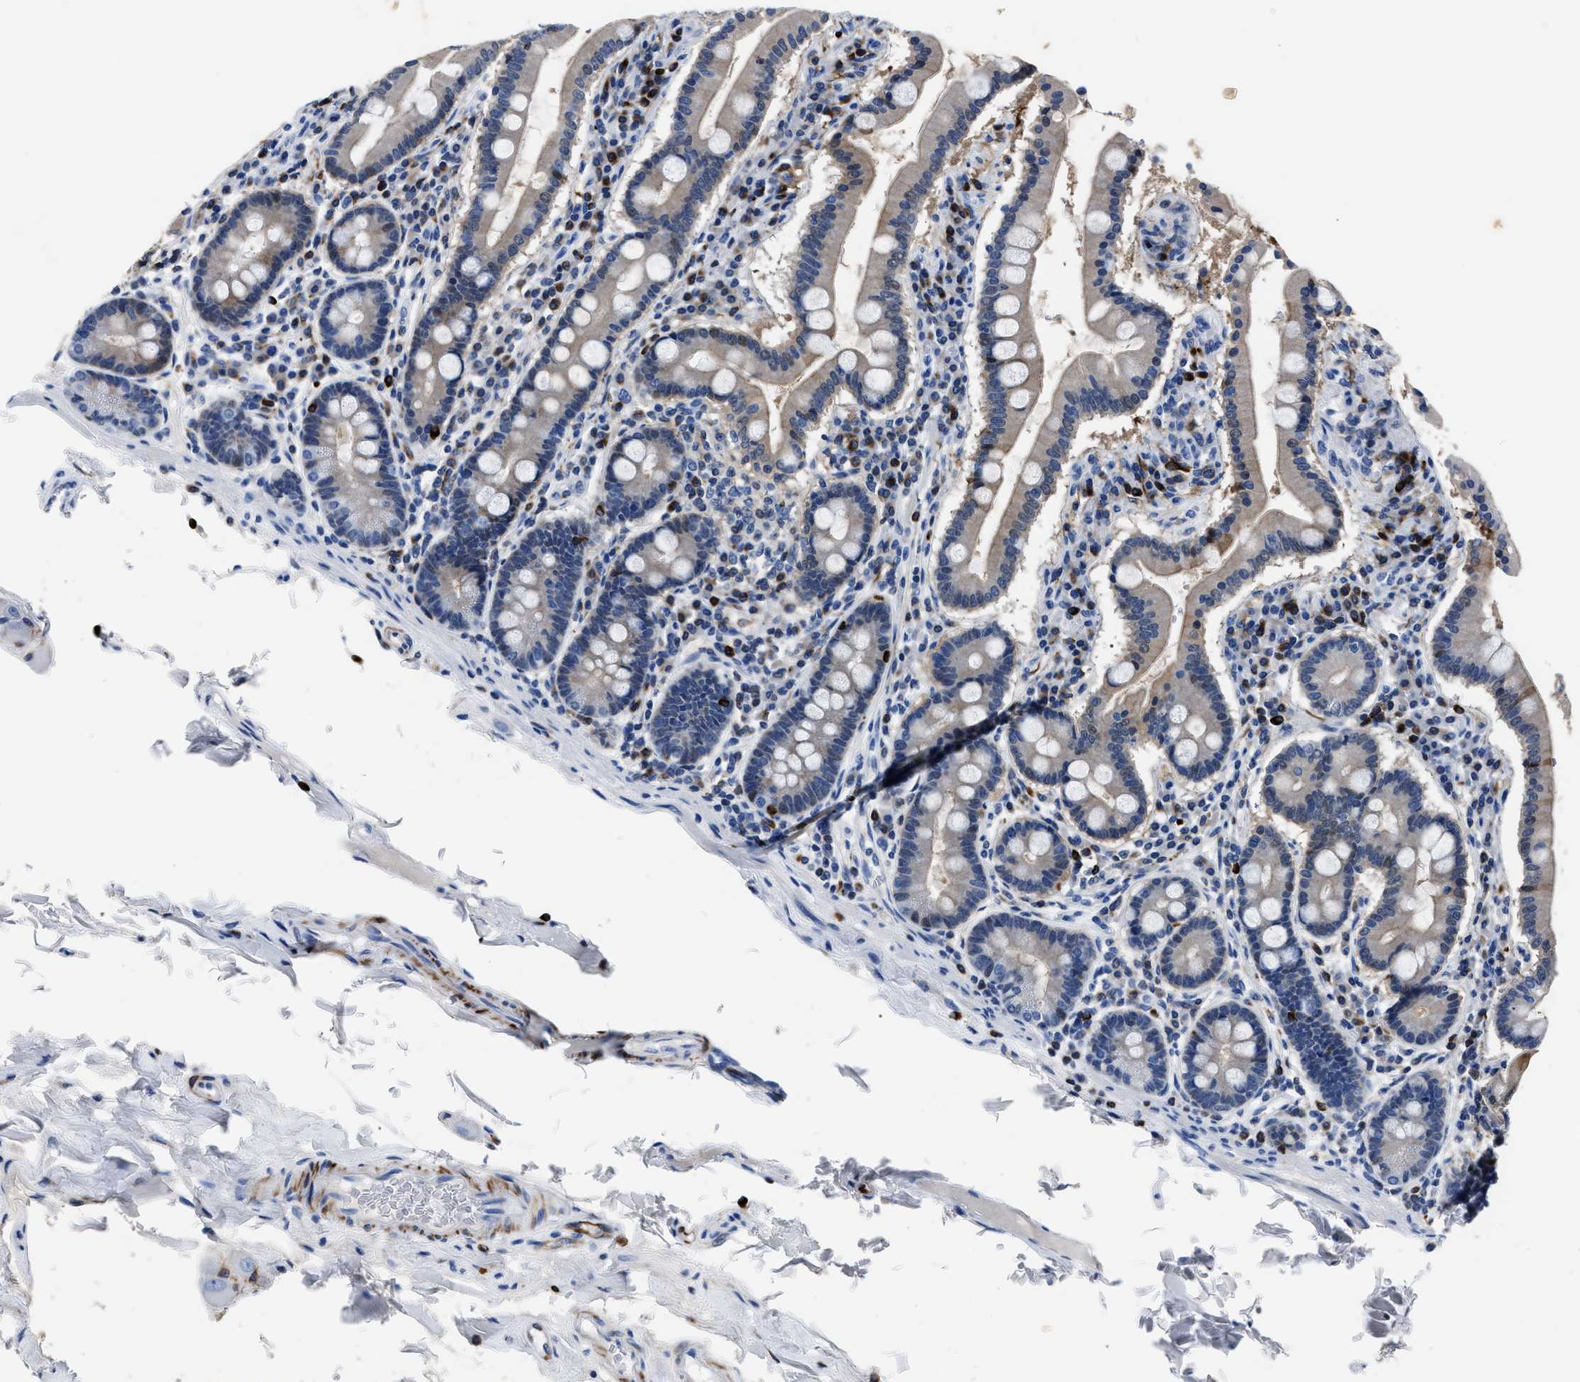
{"staining": {"intensity": "weak", "quantity": "25%-75%", "location": "cytoplasmic/membranous,nuclear"}, "tissue": "duodenum", "cell_type": "Glandular cells", "image_type": "normal", "snomed": [{"axis": "morphology", "description": "Normal tissue, NOS"}, {"axis": "topography", "description": "Duodenum"}], "caption": "A low amount of weak cytoplasmic/membranous,nuclear positivity is identified in approximately 25%-75% of glandular cells in normal duodenum.", "gene": "OR10G3", "patient": {"sex": "male", "age": 50}}